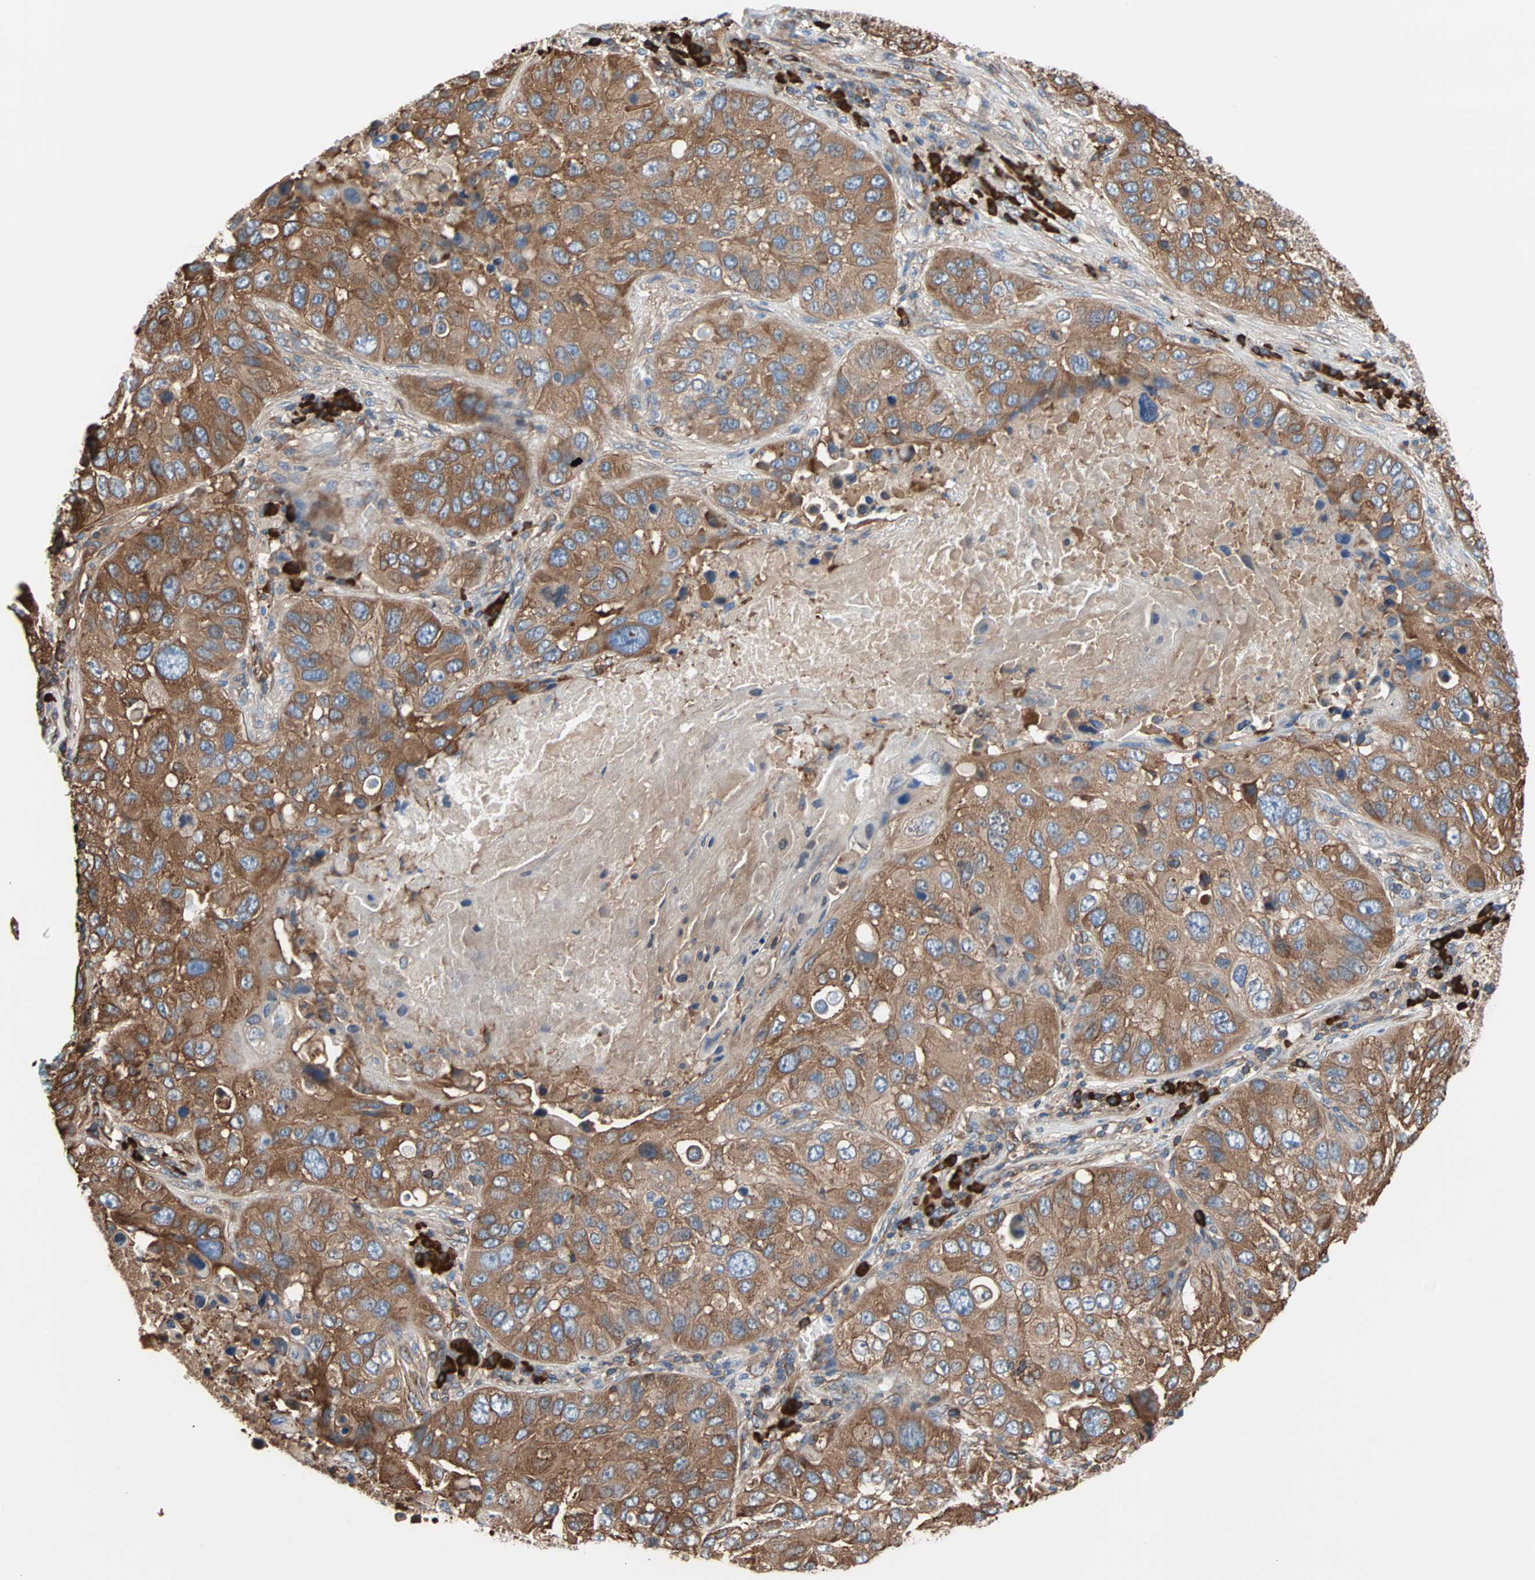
{"staining": {"intensity": "strong", "quantity": ">75%", "location": "cytoplasmic/membranous"}, "tissue": "lung cancer", "cell_type": "Tumor cells", "image_type": "cancer", "snomed": [{"axis": "morphology", "description": "Squamous cell carcinoma, NOS"}, {"axis": "topography", "description": "Lung"}], "caption": "Human lung squamous cell carcinoma stained with a protein marker exhibits strong staining in tumor cells.", "gene": "EEF2", "patient": {"sex": "male", "age": 57}}